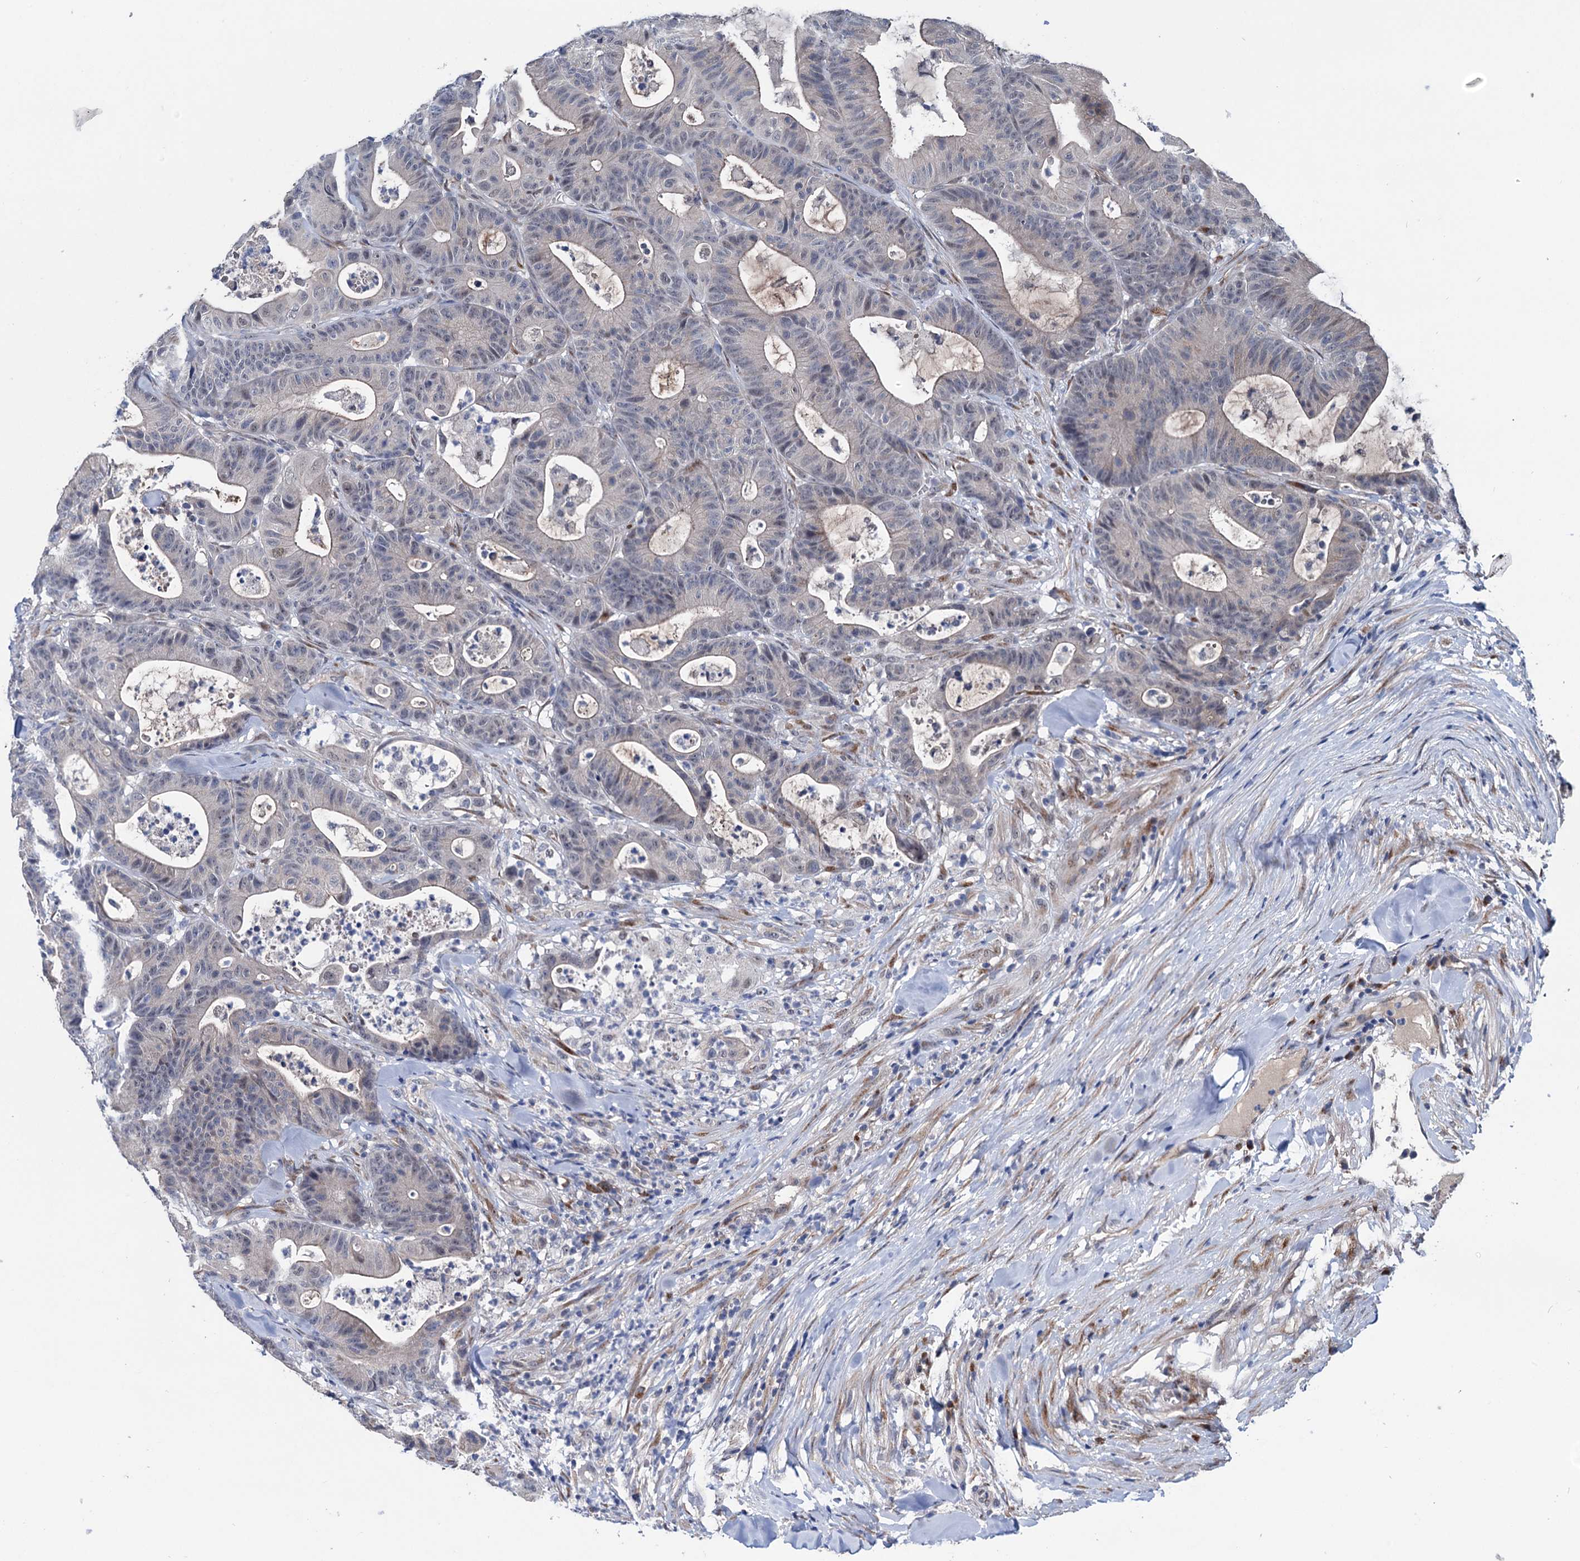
{"staining": {"intensity": "negative", "quantity": "none", "location": "none"}, "tissue": "colorectal cancer", "cell_type": "Tumor cells", "image_type": "cancer", "snomed": [{"axis": "morphology", "description": "Adenocarcinoma, NOS"}, {"axis": "topography", "description": "Colon"}], "caption": "Colorectal cancer (adenocarcinoma) stained for a protein using immunohistochemistry (IHC) displays no staining tumor cells.", "gene": "EYA4", "patient": {"sex": "female", "age": 84}}